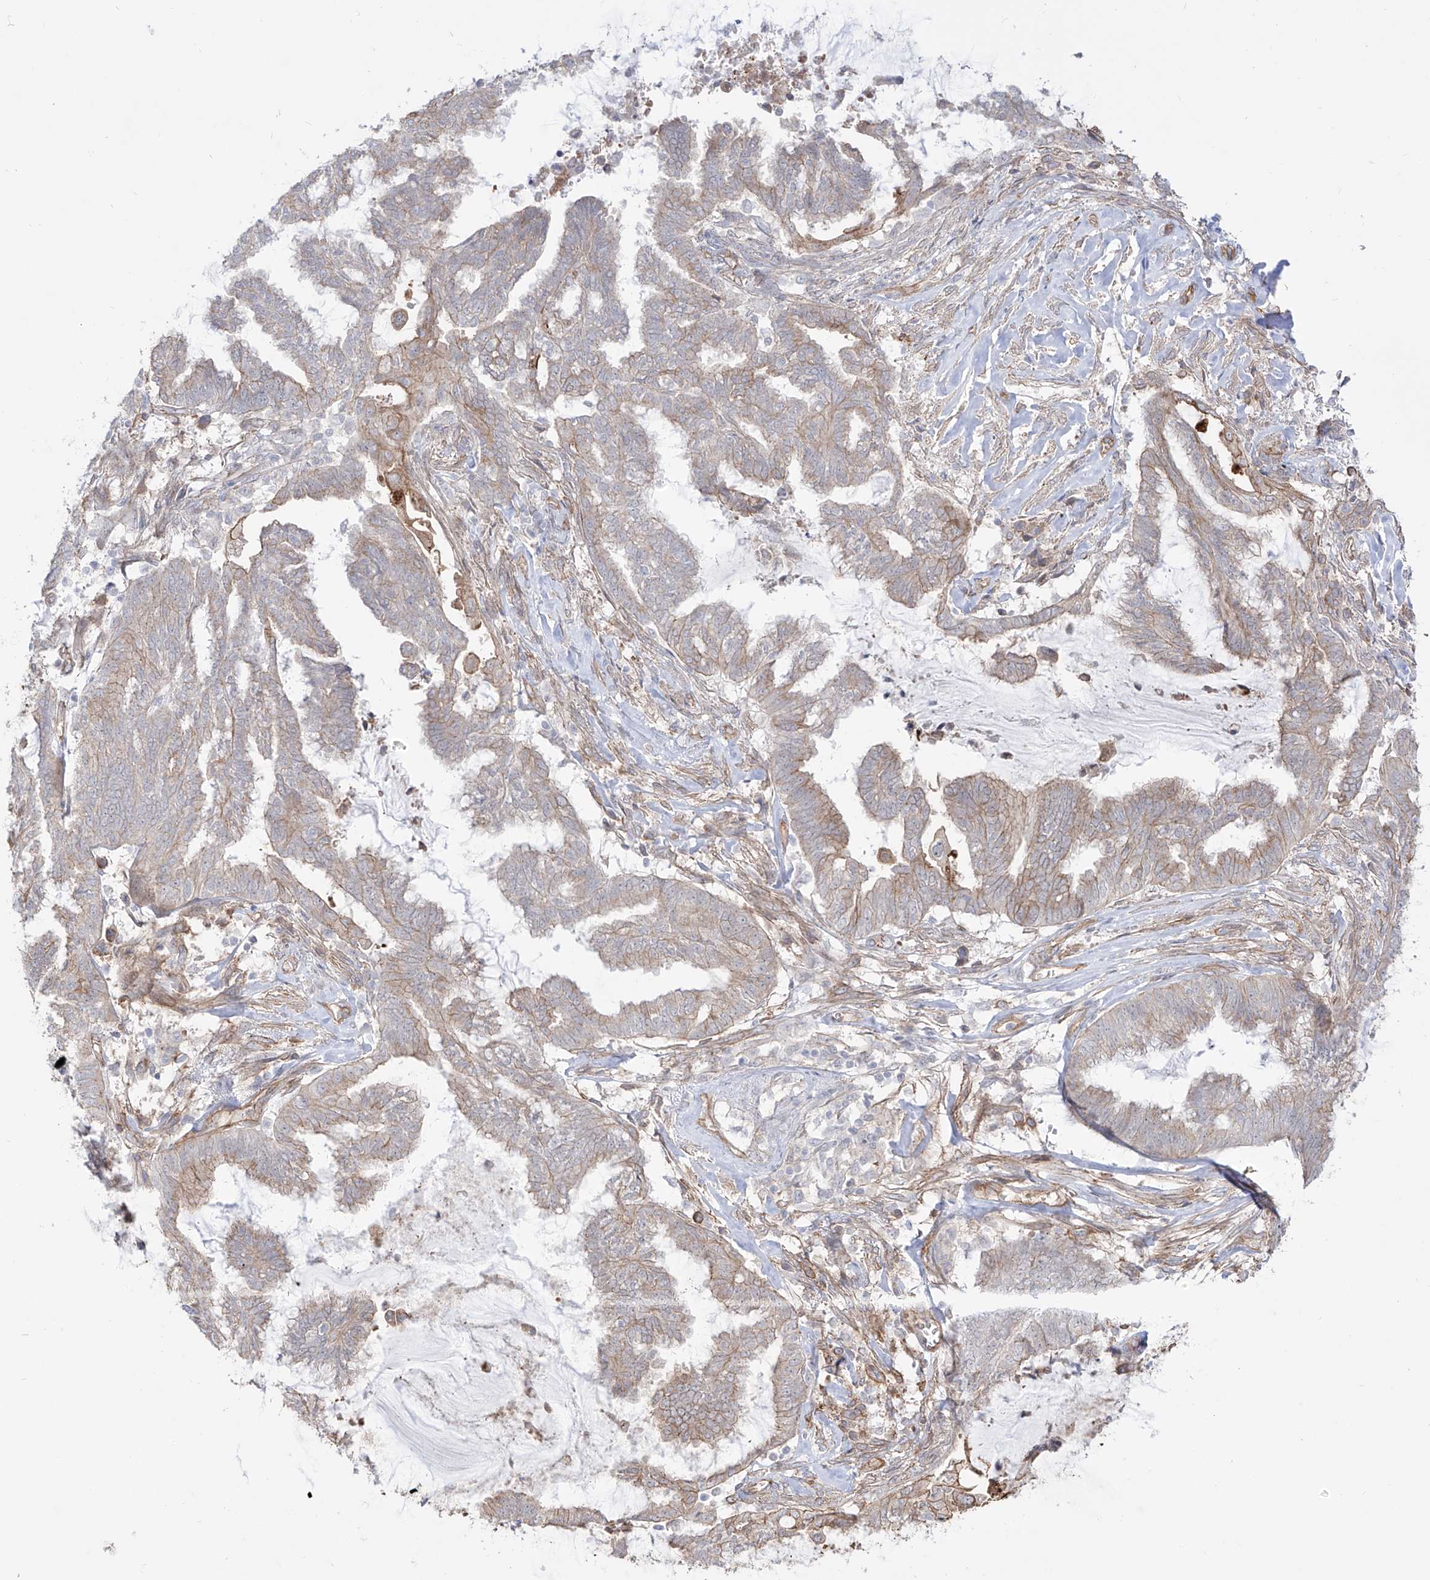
{"staining": {"intensity": "weak", "quantity": "<25%", "location": "cytoplasmic/membranous"}, "tissue": "endometrial cancer", "cell_type": "Tumor cells", "image_type": "cancer", "snomed": [{"axis": "morphology", "description": "Adenocarcinoma, NOS"}, {"axis": "topography", "description": "Endometrium"}], "caption": "The immunohistochemistry image has no significant staining in tumor cells of endometrial cancer (adenocarcinoma) tissue.", "gene": "ZNF180", "patient": {"sex": "female", "age": 86}}